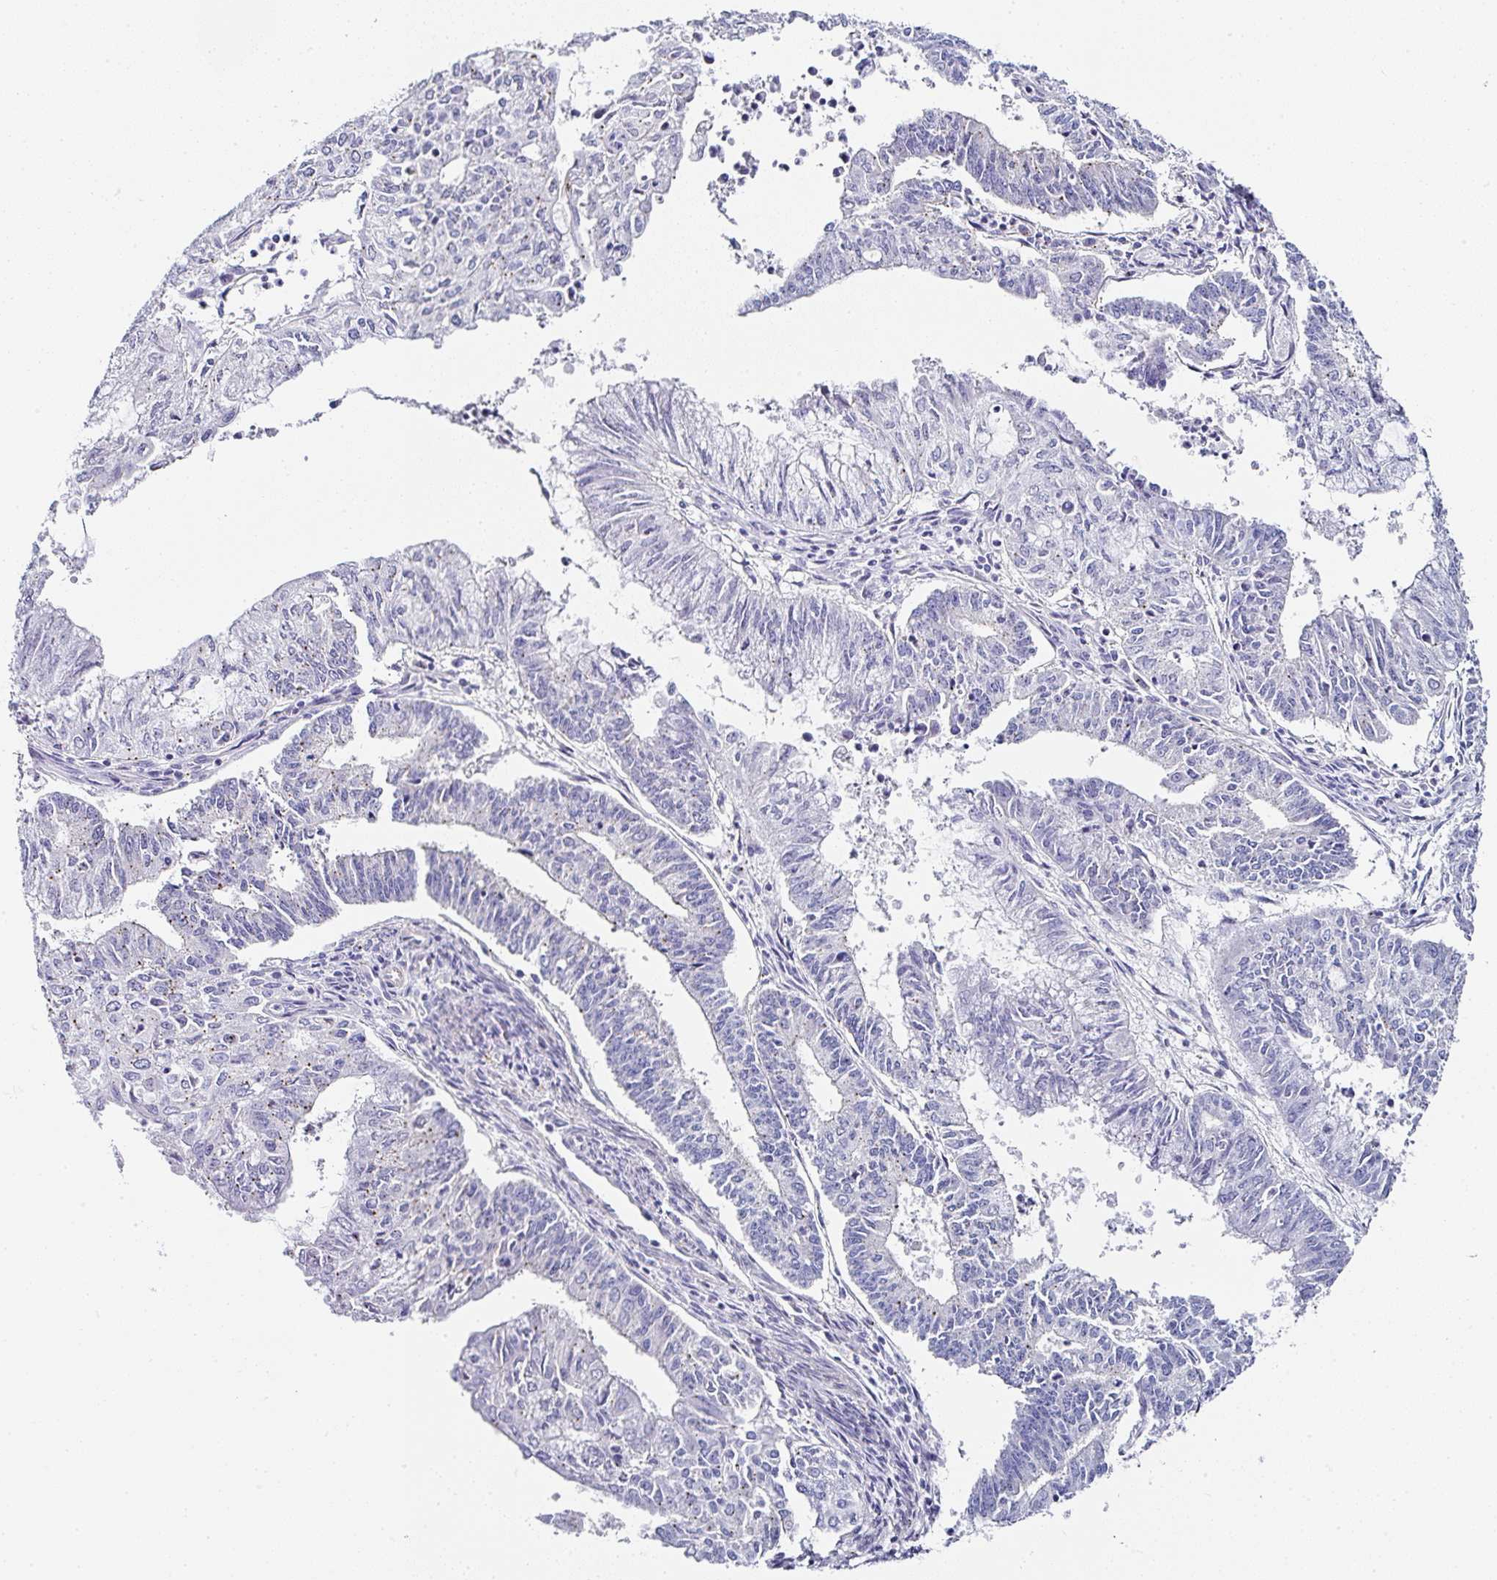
{"staining": {"intensity": "negative", "quantity": "none", "location": "none"}, "tissue": "endometrial cancer", "cell_type": "Tumor cells", "image_type": "cancer", "snomed": [{"axis": "morphology", "description": "Adenocarcinoma, NOS"}, {"axis": "topography", "description": "Endometrium"}], "caption": "Immunohistochemical staining of endometrial cancer (adenocarcinoma) reveals no significant staining in tumor cells.", "gene": "PPFIA4", "patient": {"sex": "female", "age": 61}}